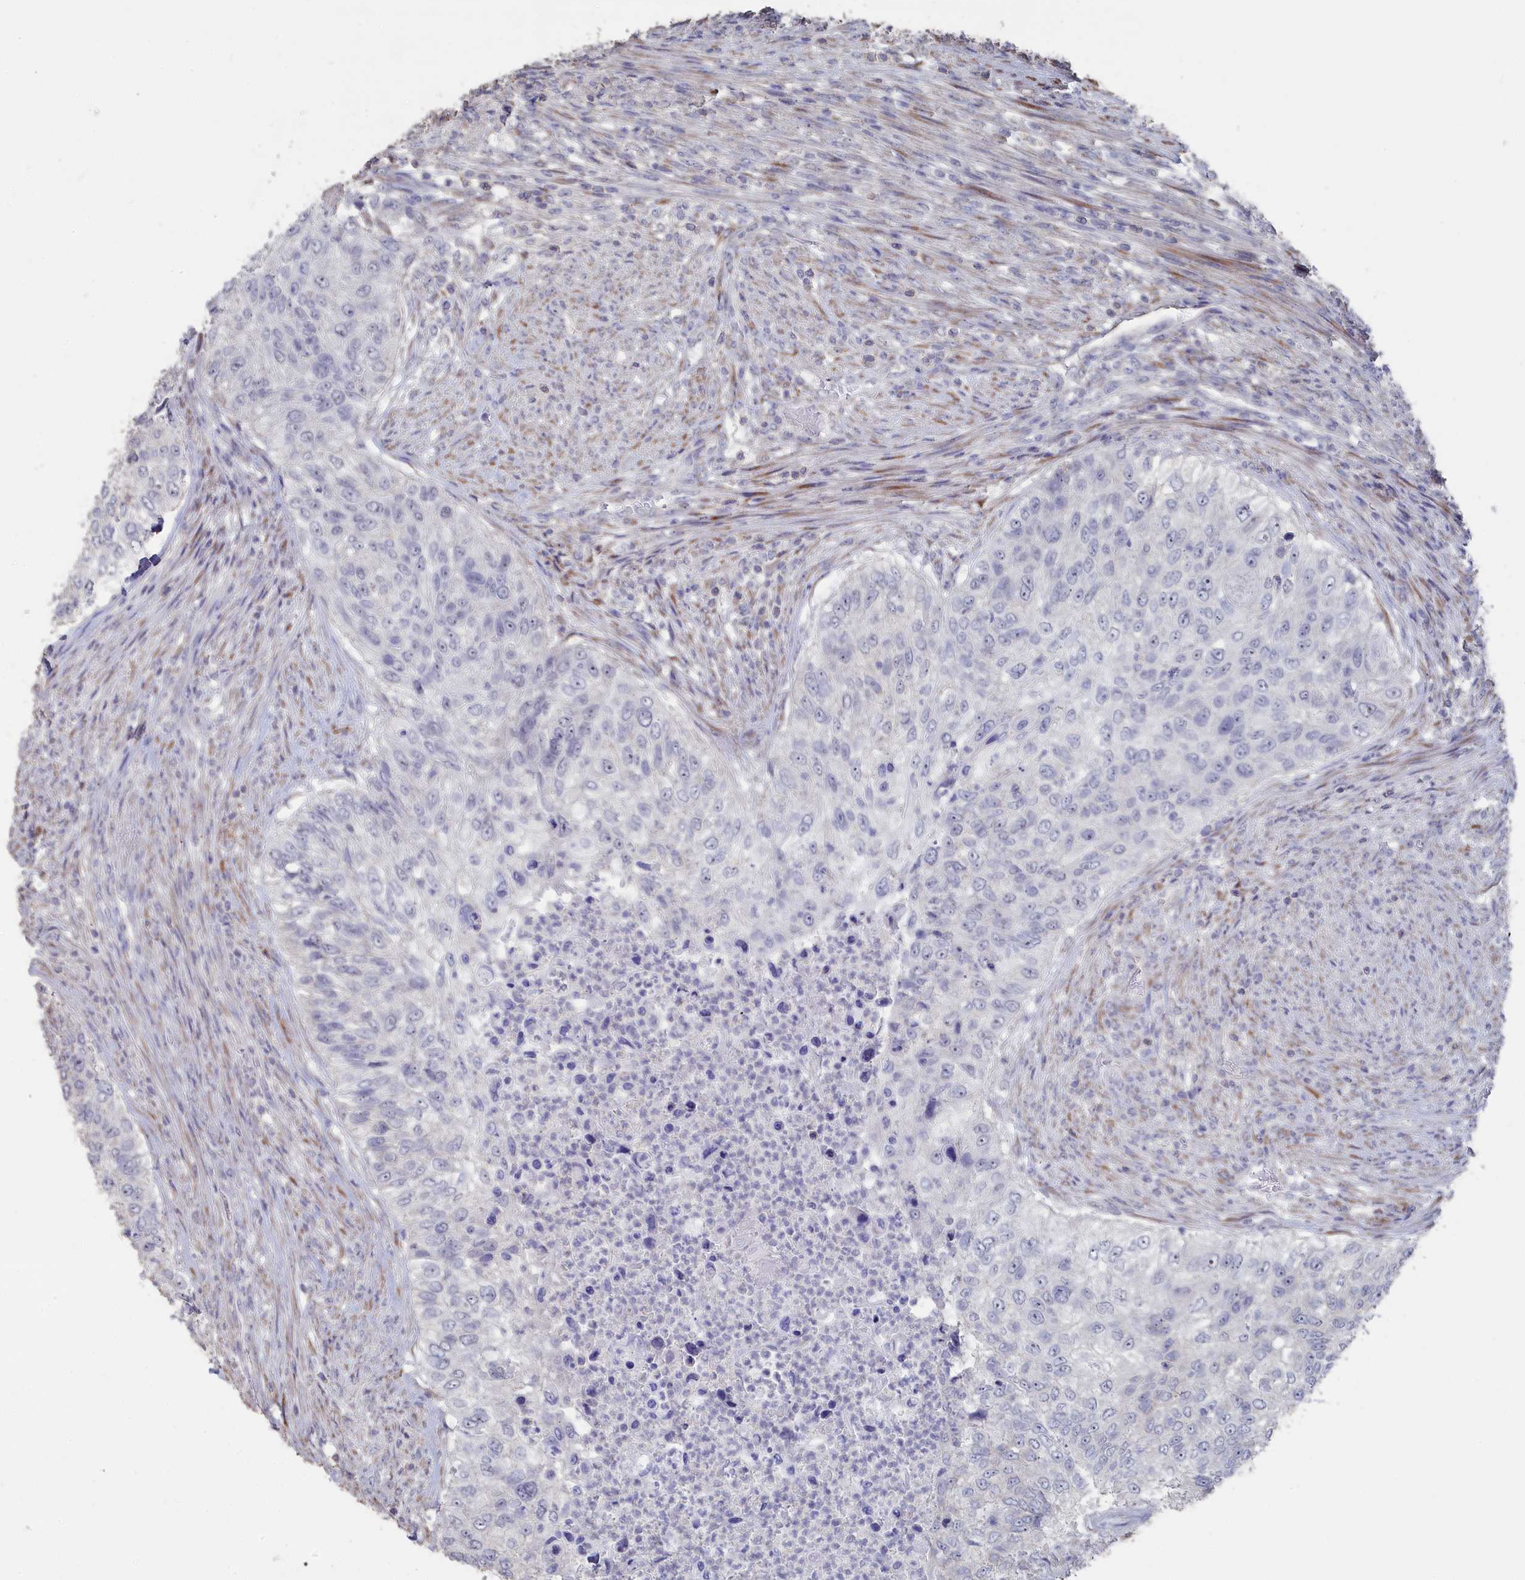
{"staining": {"intensity": "negative", "quantity": "none", "location": "none"}, "tissue": "urothelial cancer", "cell_type": "Tumor cells", "image_type": "cancer", "snomed": [{"axis": "morphology", "description": "Urothelial carcinoma, High grade"}, {"axis": "topography", "description": "Urinary bladder"}], "caption": "Immunohistochemistry (IHC) histopathology image of neoplastic tissue: human high-grade urothelial carcinoma stained with DAB shows no significant protein expression in tumor cells.", "gene": "SEMG2", "patient": {"sex": "female", "age": 60}}